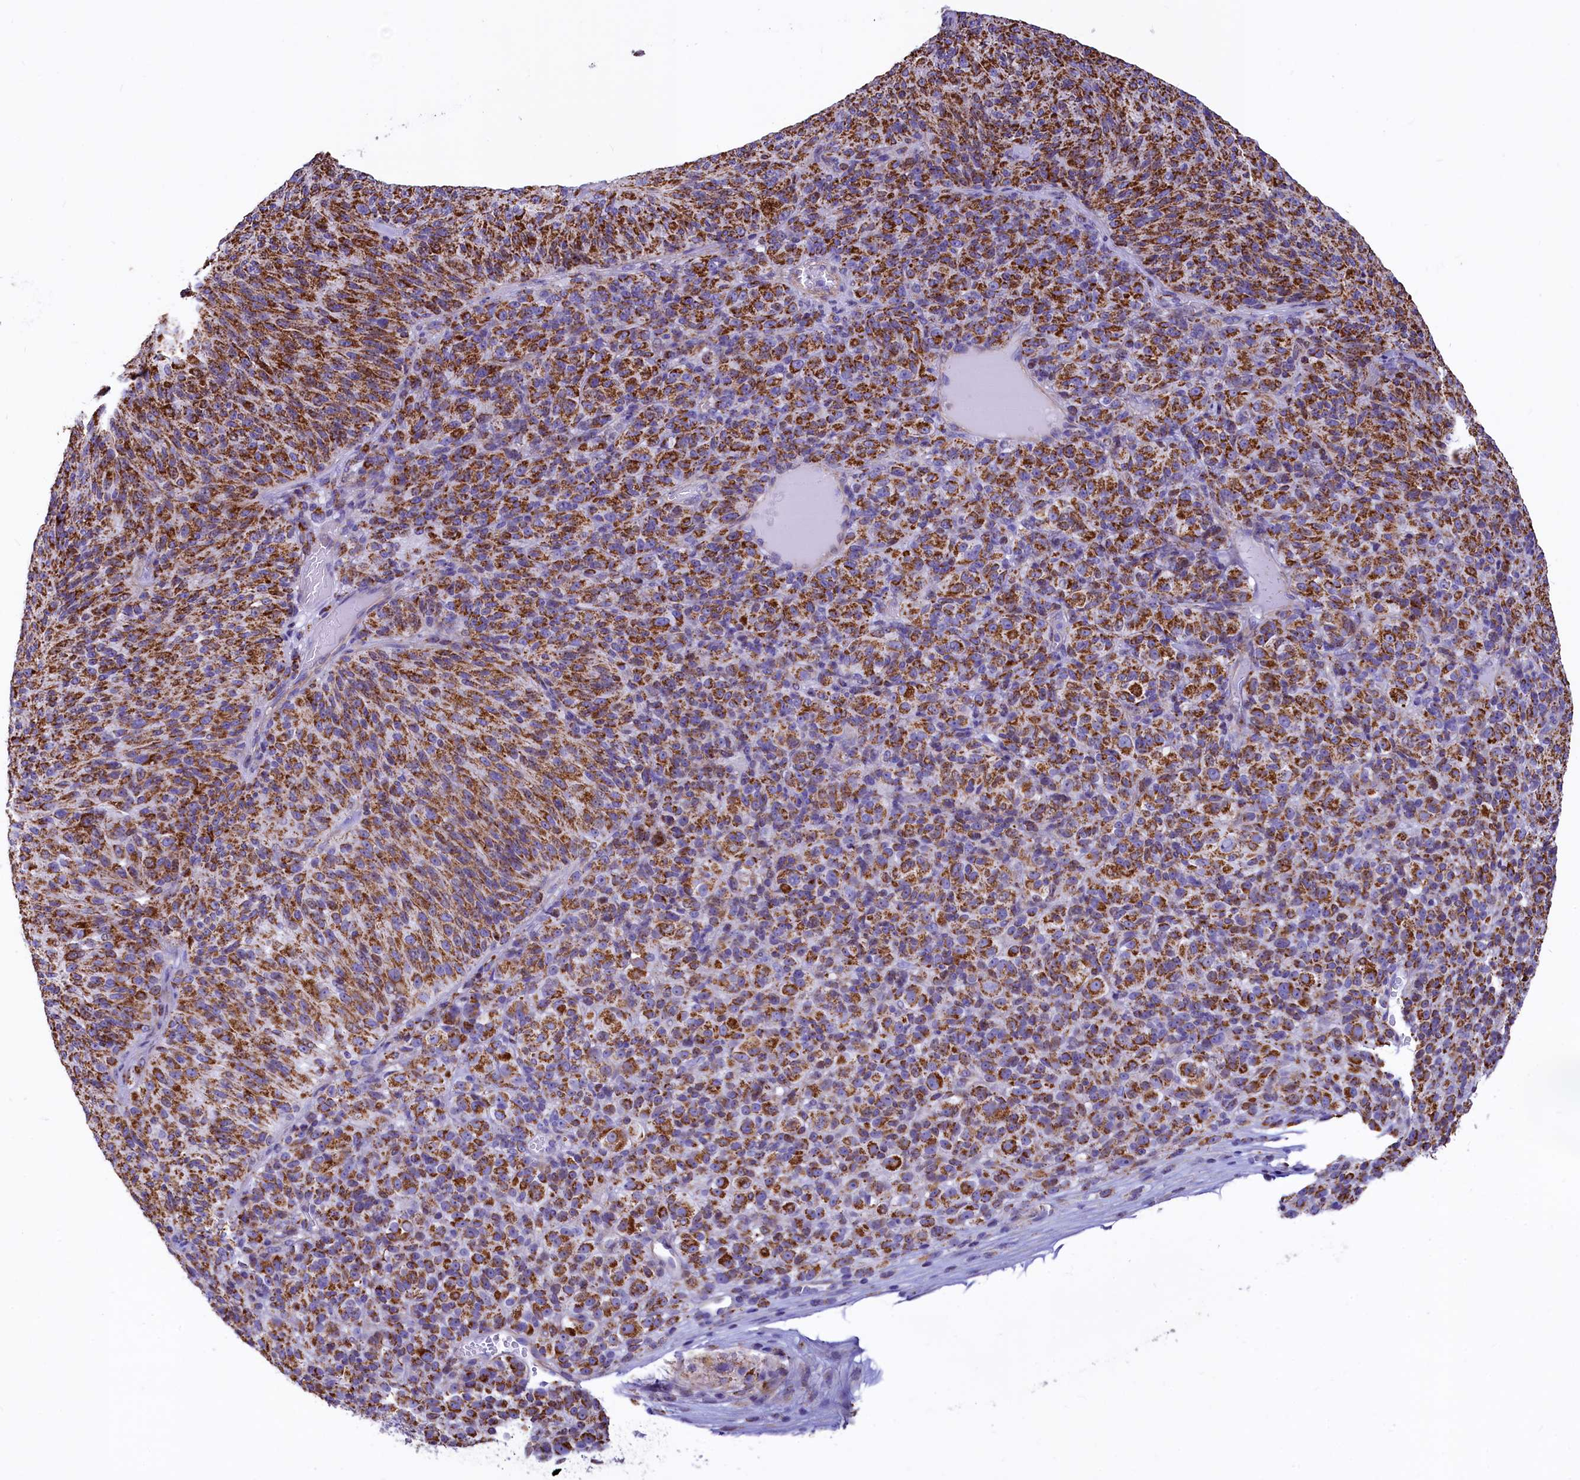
{"staining": {"intensity": "strong", "quantity": ">75%", "location": "cytoplasmic/membranous"}, "tissue": "melanoma", "cell_type": "Tumor cells", "image_type": "cancer", "snomed": [{"axis": "morphology", "description": "Malignant melanoma, Metastatic site"}, {"axis": "topography", "description": "Brain"}], "caption": "A high amount of strong cytoplasmic/membranous expression is seen in about >75% of tumor cells in malignant melanoma (metastatic site) tissue.", "gene": "VWCE", "patient": {"sex": "female", "age": 56}}